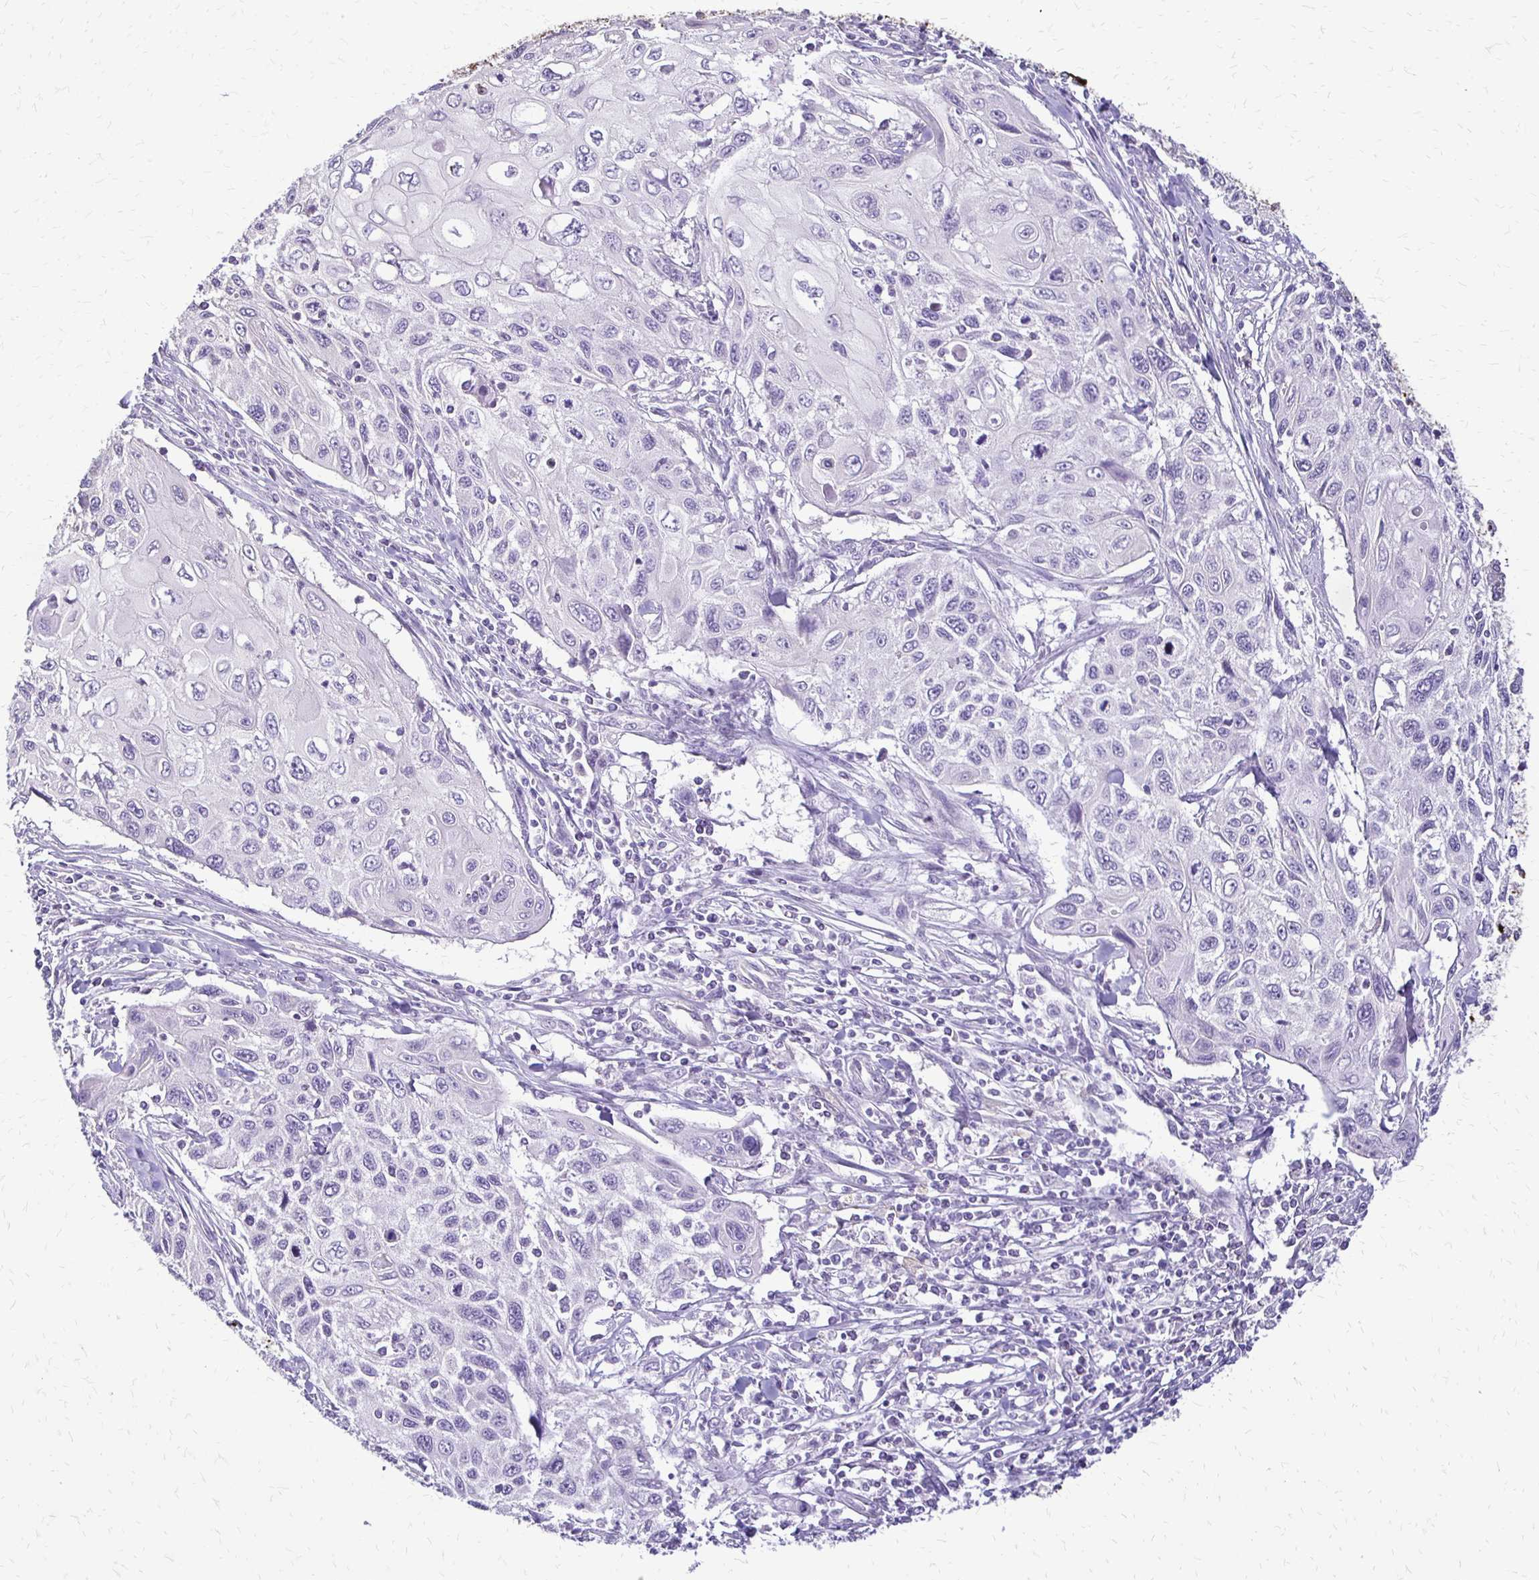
{"staining": {"intensity": "negative", "quantity": "none", "location": "none"}, "tissue": "cervical cancer", "cell_type": "Tumor cells", "image_type": "cancer", "snomed": [{"axis": "morphology", "description": "Squamous cell carcinoma, NOS"}, {"axis": "topography", "description": "Cervix"}], "caption": "High magnification brightfield microscopy of squamous cell carcinoma (cervical) stained with DAB (brown) and counterstained with hematoxylin (blue): tumor cells show no significant expression. Nuclei are stained in blue.", "gene": "ALPG", "patient": {"sex": "female", "age": 70}}